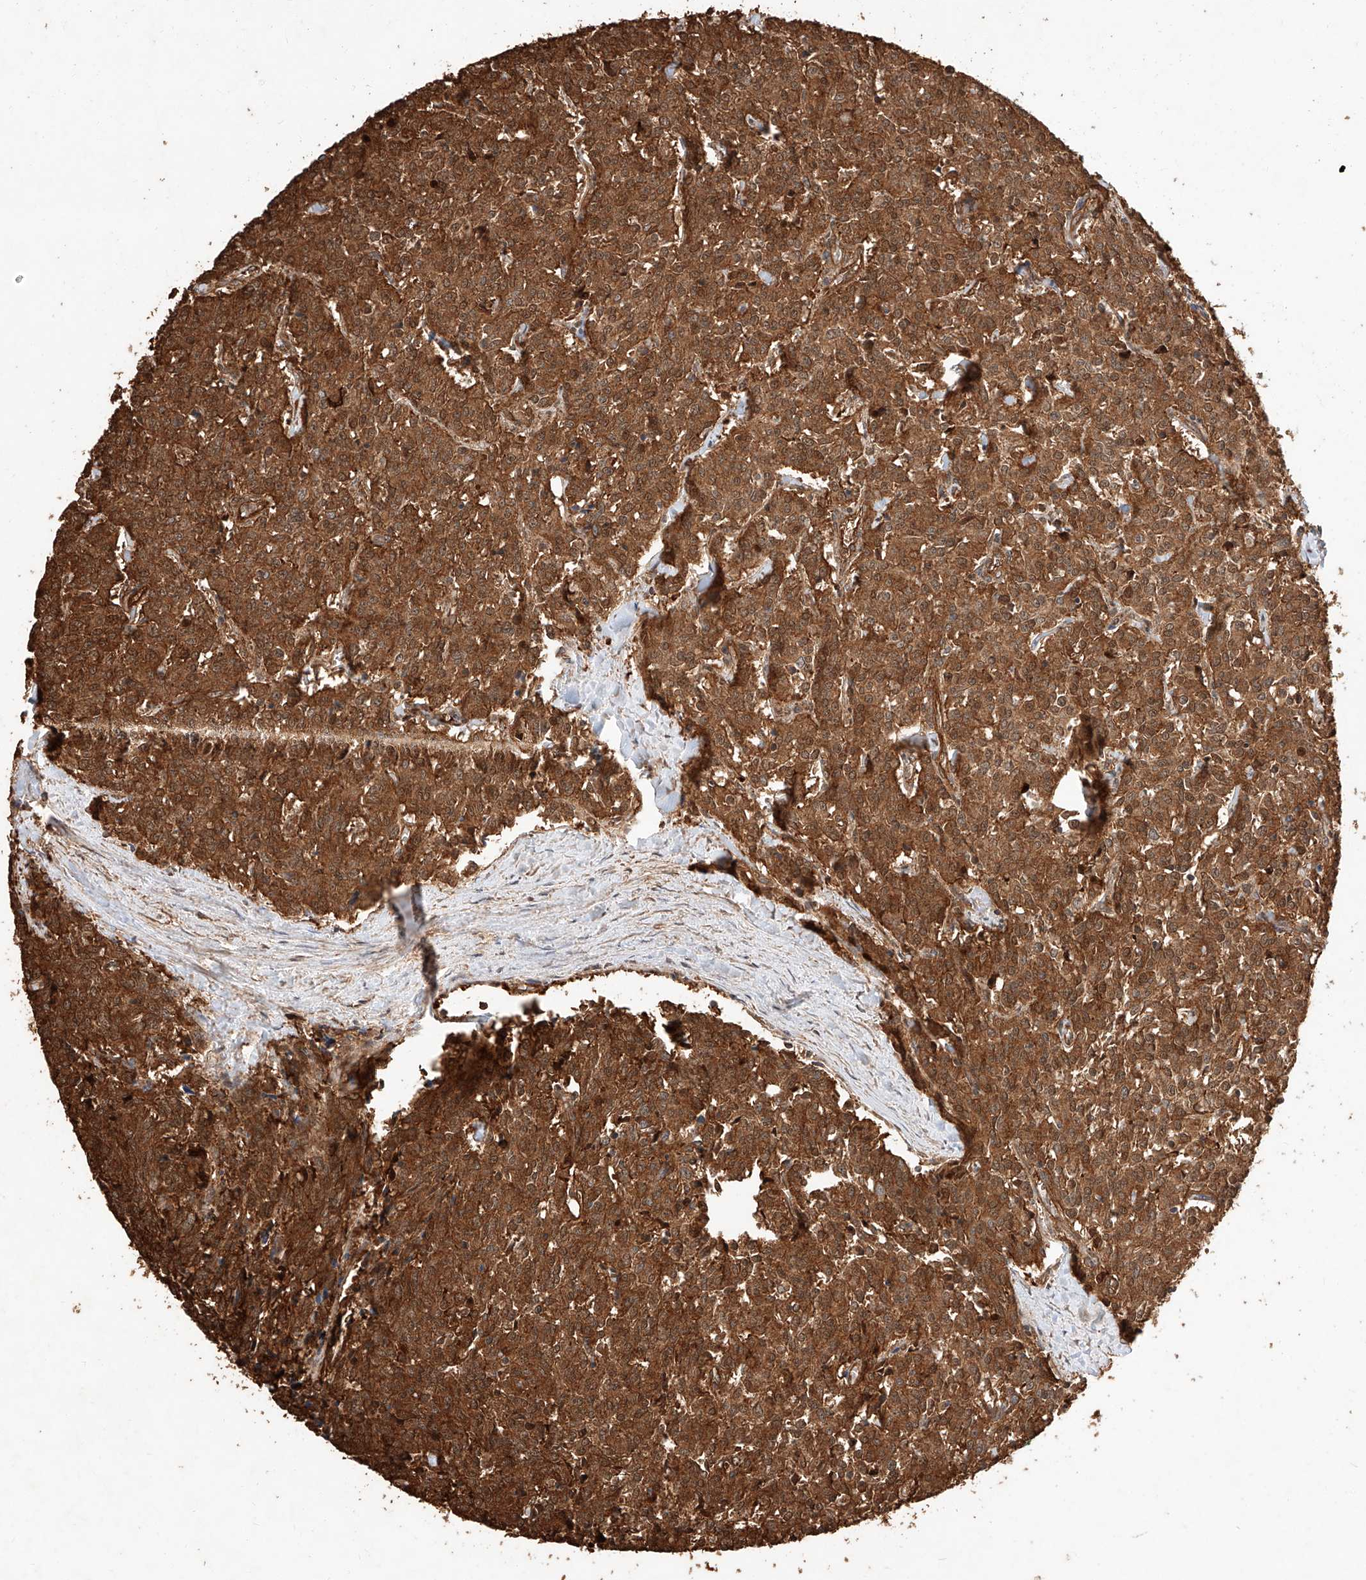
{"staining": {"intensity": "strong", "quantity": ">75%", "location": "cytoplasmic/membranous"}, "tissue": "carcinoid", "cell_type": "Tumor cells", "image_type": "cancer", "snomed": [{"axis": "morphology", "description": "Carcinoid, malignant, NOS"}, {"axis": "topography", "description": "Lung"}], "caption": "Carcinoid stained for a protein demonstrates strong cytoplasmic/membranous positivity in tumor cells.", "gene": "GHDC", "patient": {"sex": "female", "age": 46}}